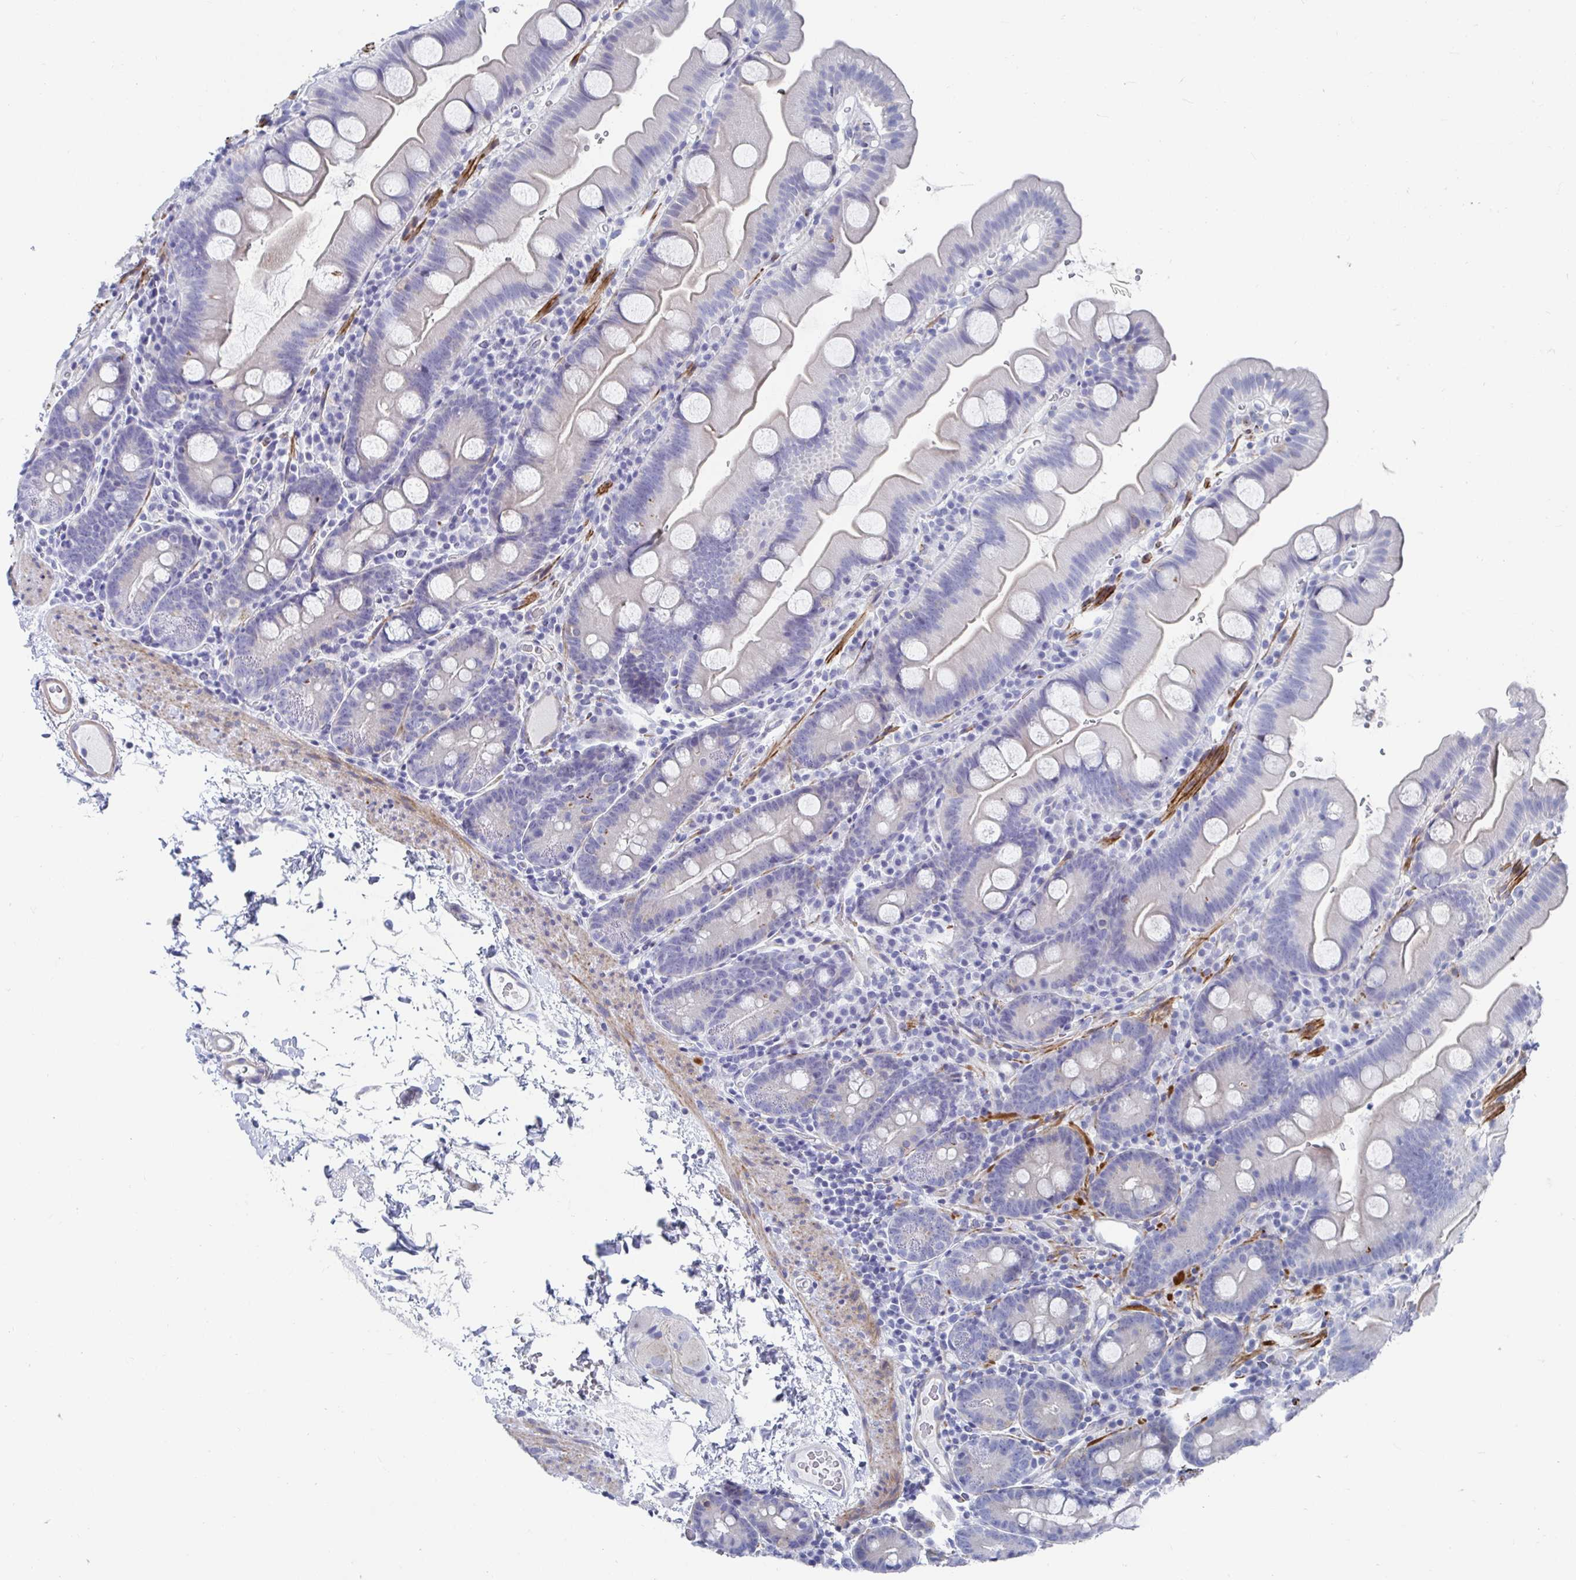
{"staining": {"intensity": "negative", "quantity": "none", "location": "none"}, "tissue": "small intestine", "cell_type": "Glandular cells", "image_type": "normal", "snomed": [{"axis": "morphology", "description": "Normal tissue, NOS"}, {"axis": "topography", "description": "Small intestine"}], "caption": "Glandular cells show no significant protein positivity in unremarkable small intestine.", "gene": "ZFP82", "patient": {"sex": "female", "age": 68}}